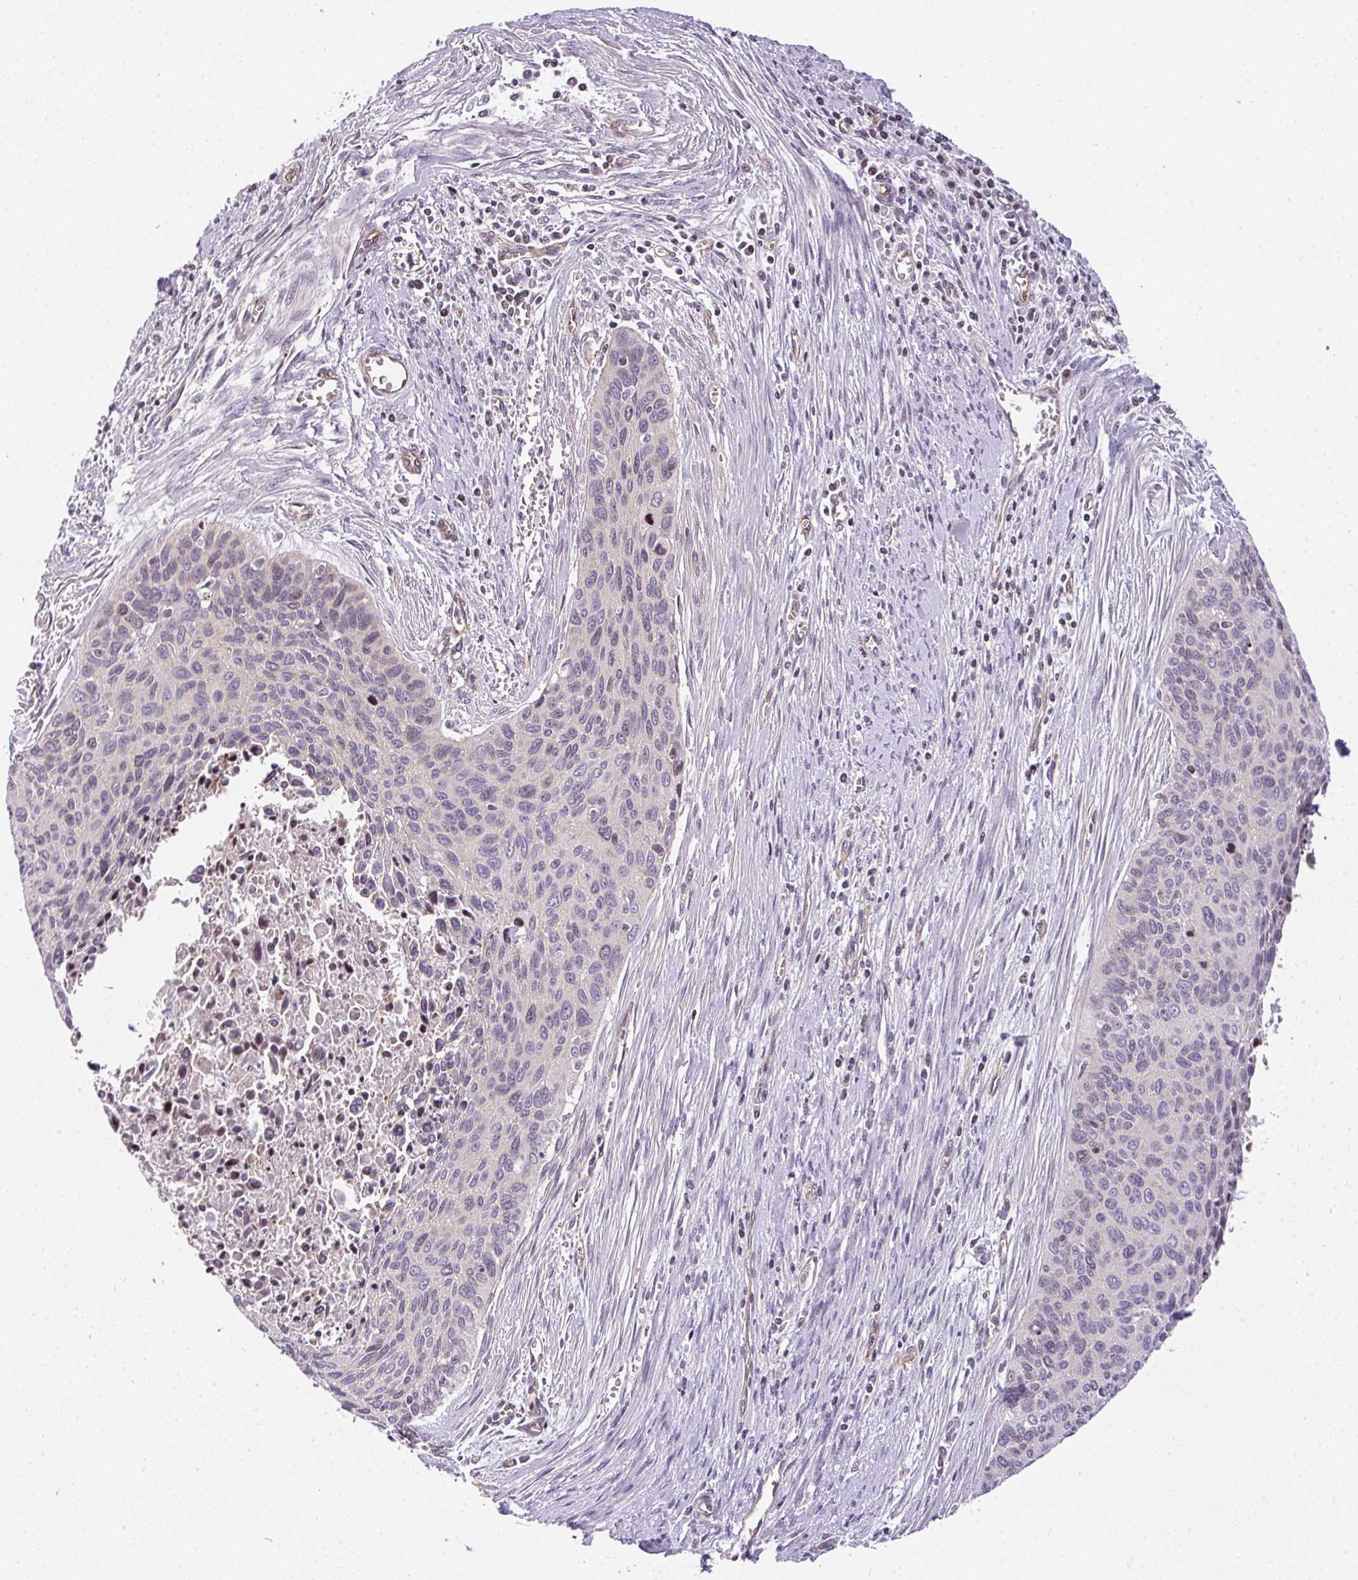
{"staining": {"intensity": "negative", "quantity": "none", "location": "none"}, "tissue": "cervical cancer", "cell_type": "Tumor cells", "image_type": "cancer", "snomed": [{"axis": "morphology", "description": "Squamous cell carcinoma, NOS"}, {"axis": "topography", "description": "Cervix"}], "caption": "There is no significant staining in tumor cells of squamous cell carcinoma (cervical).", "gene": "OR11H4", "patient": {"sex": "female", "age": 55}}